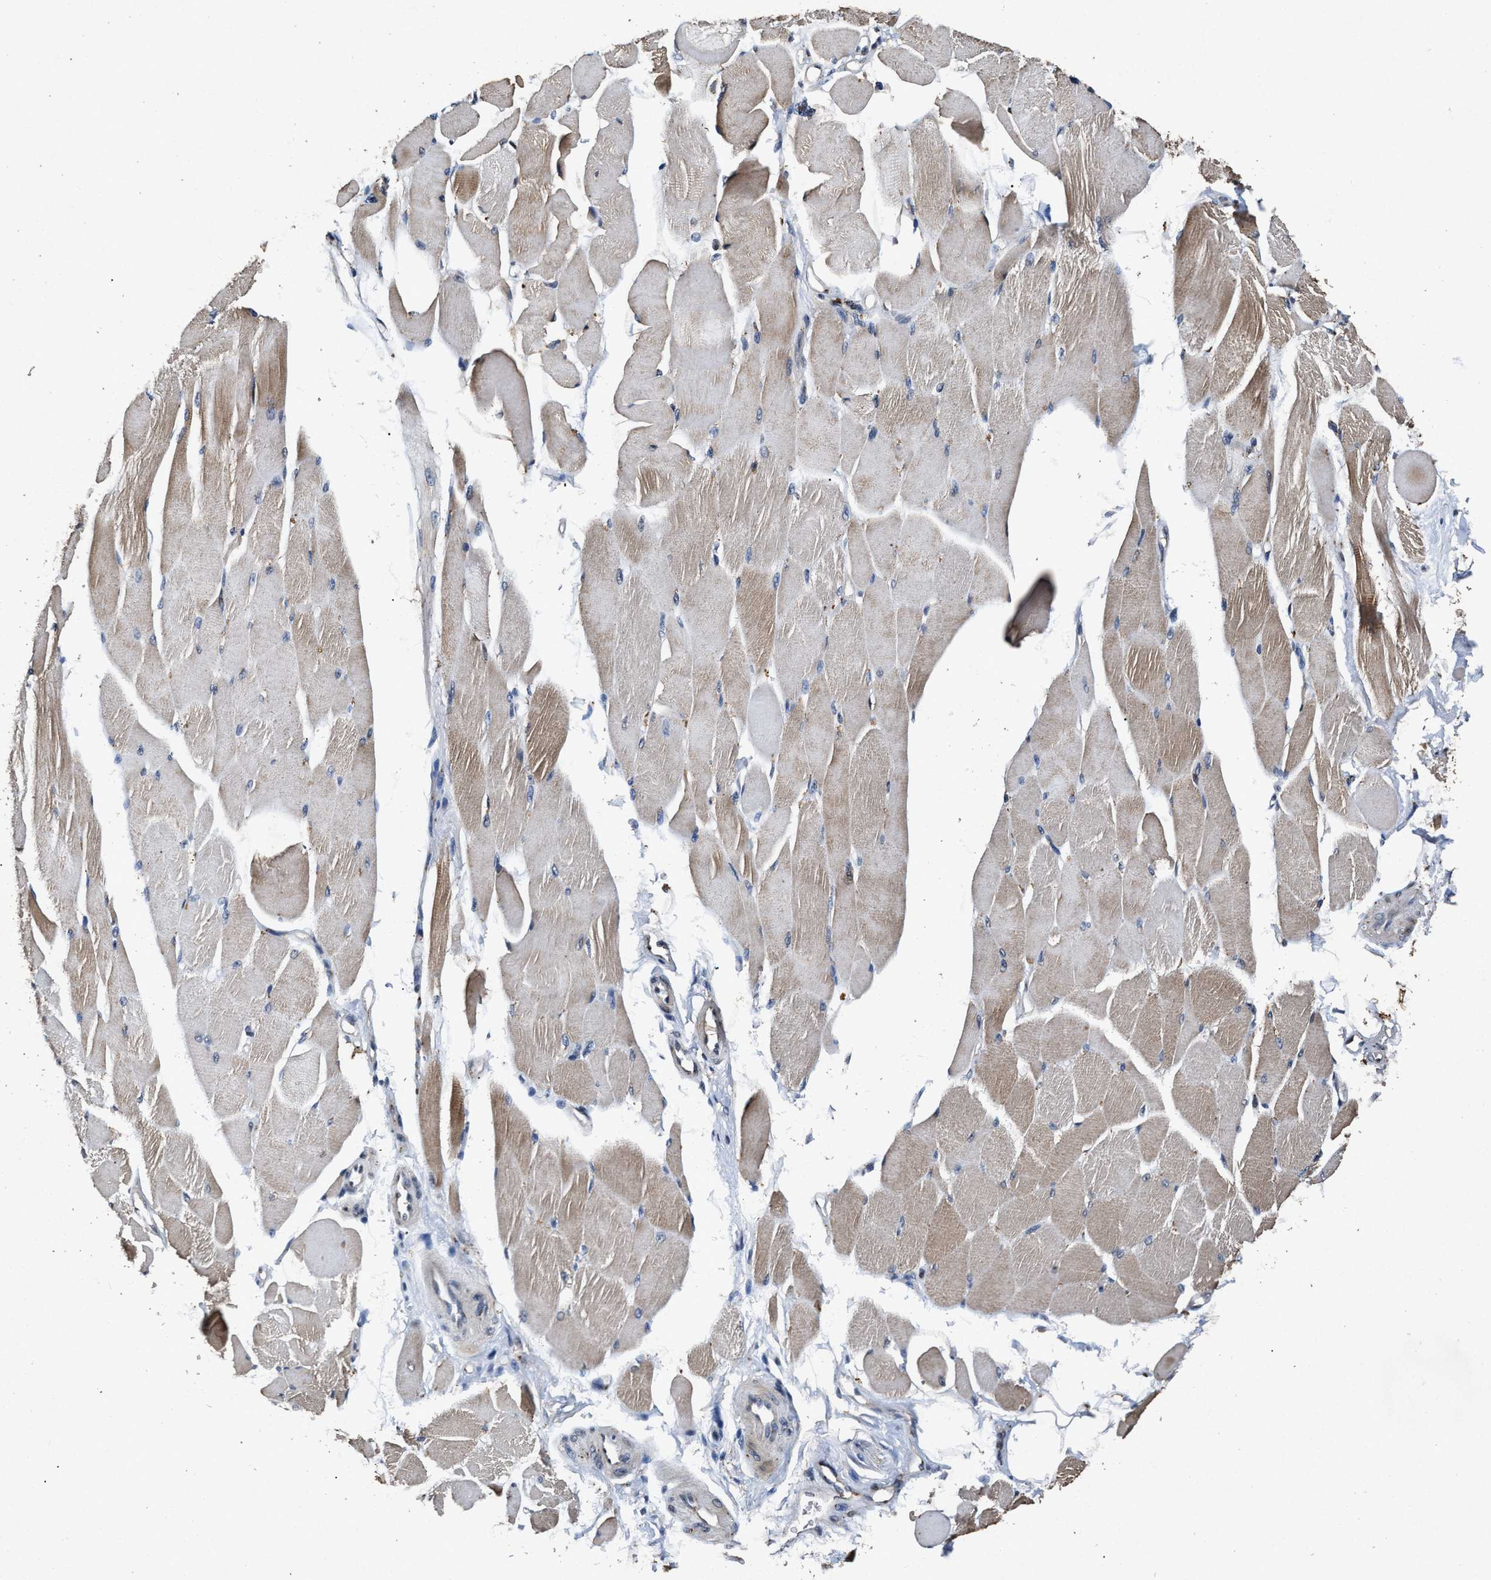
{"staining": {"intensity": "moderate", "quantity": "25%-75%", "location": "cytoplasmic/membranous"}, "tissue": "skeletal muscle", "cell_type": "Myocytes", "image_type": "normal", "snomed": [{"axis": "morphology", "description": "Normal tissue, NOS"}, {"axis": "topography", "description": "Skeletal muscle"}, {"axis": "topography", "description": "Peripheral nerve tissue"}], "caption": "Protein expression analysis of normal skeletal muscle demonstrates moderate cytoplasmic/membranous positivity in about 25%-75% of myocytes. Using DAB (brown) and hematoxylin (blue) stains, captured at high magnification using brightfield microscopy.", "gene": "TPST2", "patient": {"sex": "female", "age": 84}}